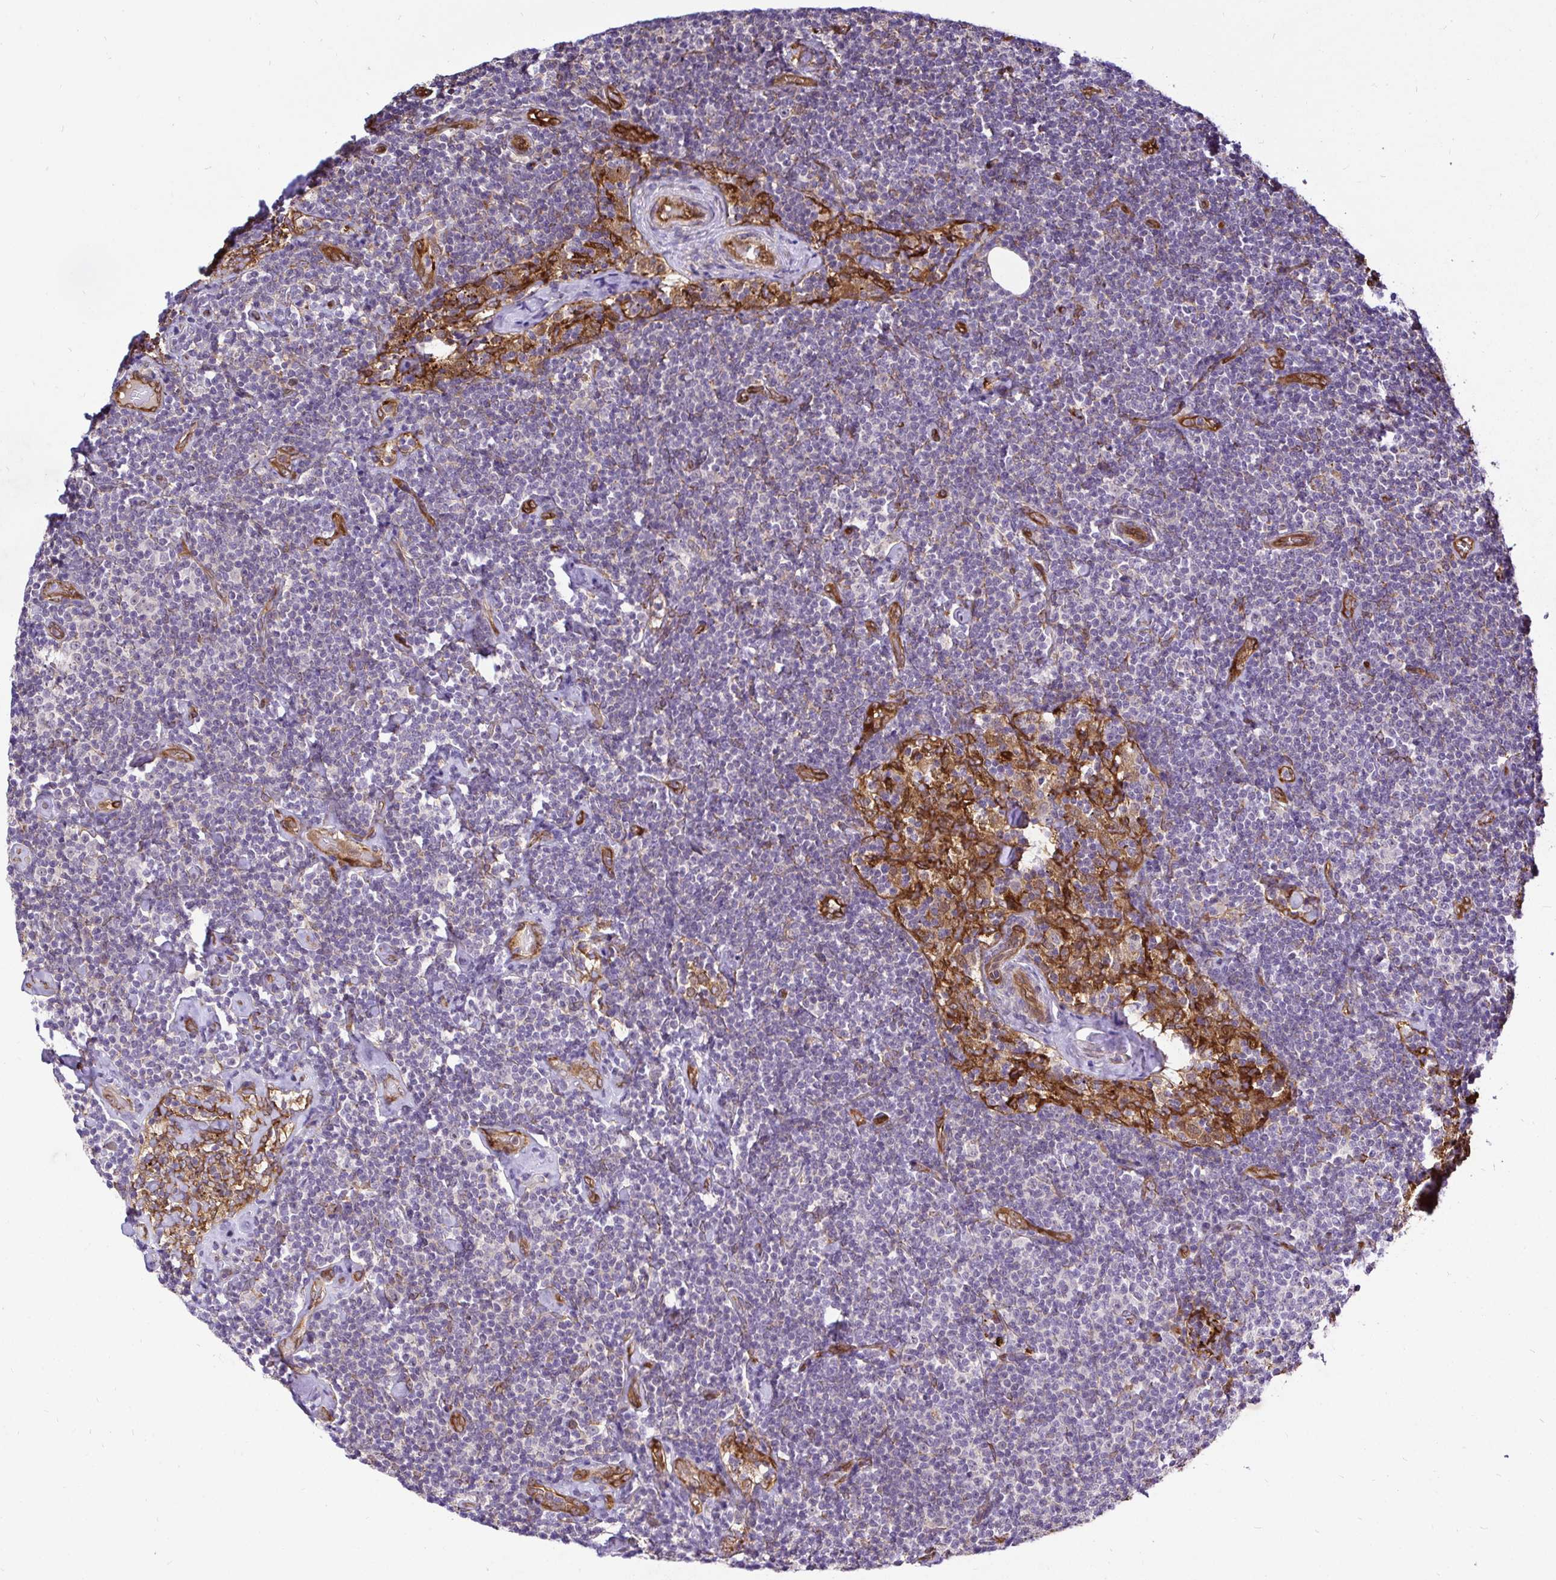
{"staining": {"intensity": "negative", "quantity": "none", "location": "none"}, "tissue": "lymphoma", "cell_type": "Tumor cells", "image_type": "cancer", "snomed": [{"axis": "morphology", "description": "Malignant lymphoma, non-Hodgkin's type, Low grade"}, {"axis": "topography", "description": "Lymph node"}], "caption": "Immunohistochemistry of lymphoma demonstrates no staining in tumor cells. (Stains: DAB (3,3'-diaminobenzidine) IHC with hematoxylin counter stain, Microscopy: brightfield microscopy at high magnification).", "gene": "CCDC122", "patient": {"sex": "male", "age": 81}}